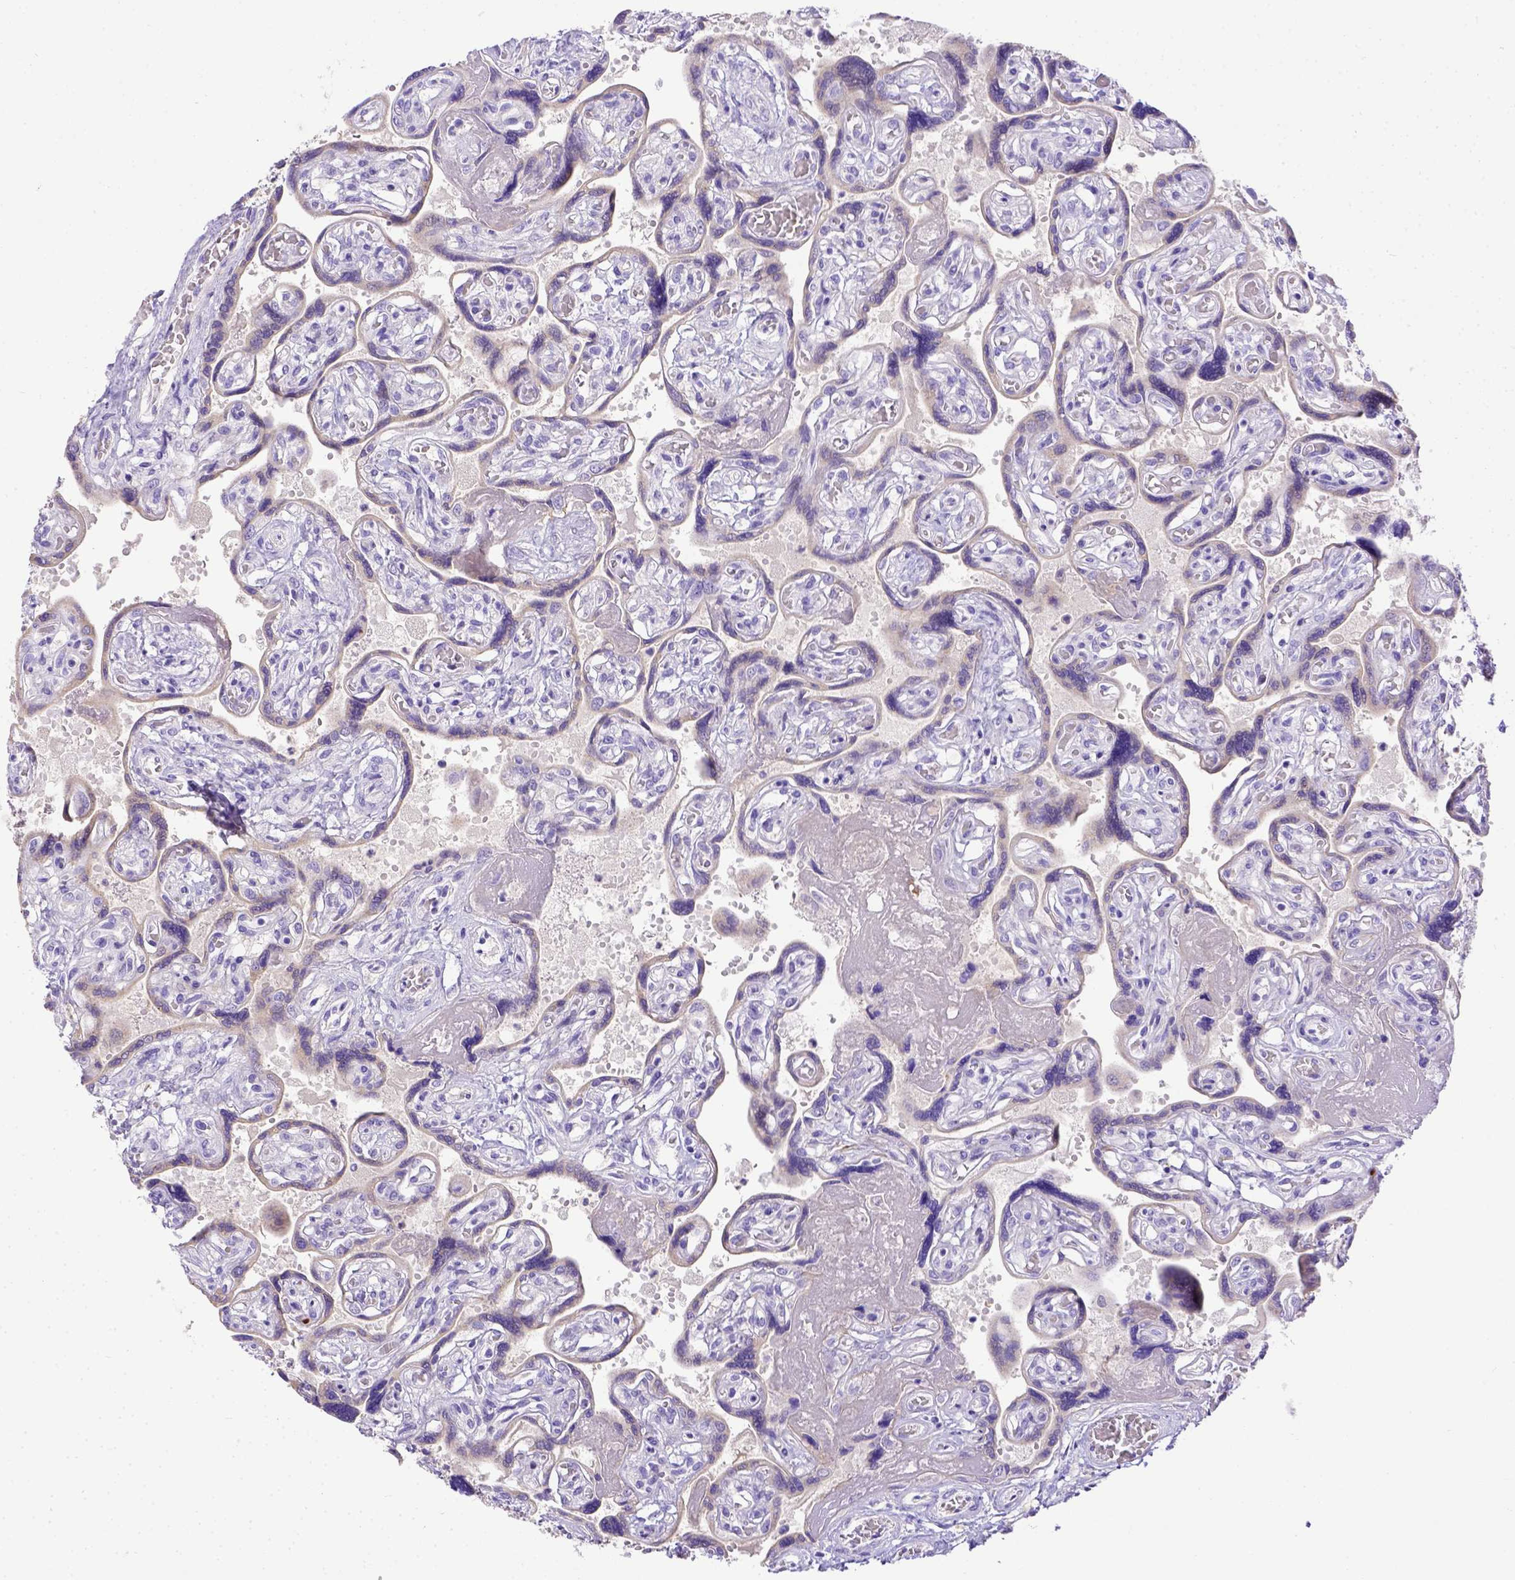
{"staining": {"intensity": "negative", "quantity": "none", "location": "none"}, "tissue": "placenta", "cell_type": "Decidual cells", "image_type": "normal", "snomed": [{"axis": "morphology", "description": "Normal tissue, NOS"}, {"axis": "topography", "description": "Placenta"}], "caption": "A high-resolution histopathology image shows immunohistochemistry staining of normal placenta, which demonstrates no significant positivity in decidual cells.", "gene": "CFAP300", "patient": {"sex": "female", "age": 32}}